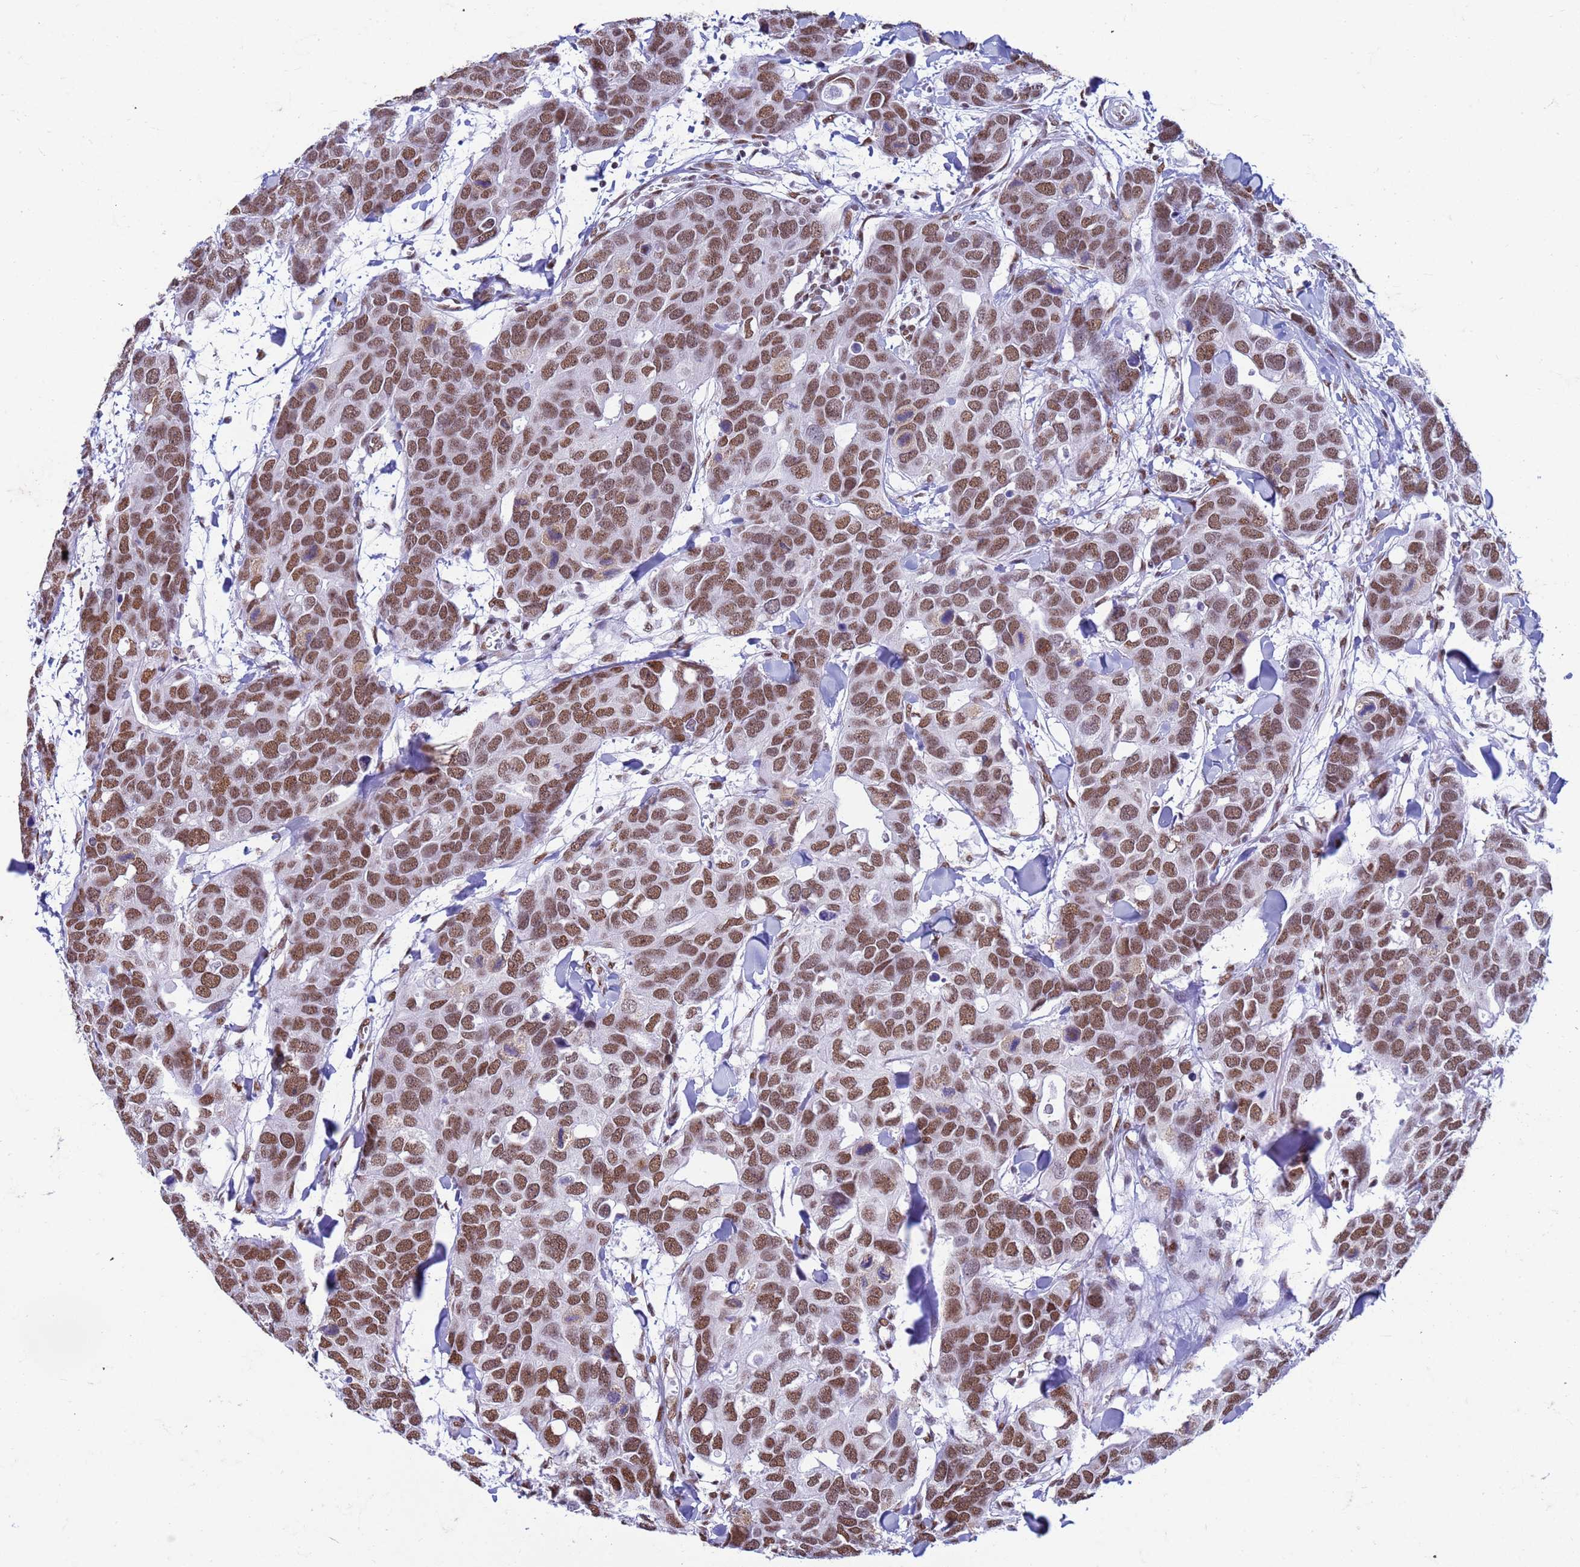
{"staining": {"intensity": "moderate", "quantity": ">75%", "location": "nuclear"}, "tissue": "breast cancer", "cell_type": "Tumor cells", "image_type": "cancer", "snomed": [{"axis": "morphology", "description": "Duct carcinoma"}, {"axis": "topography", "description": "Breast"}], "caption": "High-magnification brightfield microscopy of breast cancer (infiltrating ductal carcinoma) stained with DAB (brown) and counterstained with hematoxylin (blue). tumor cells exhibit moderate nuclear positivity is identified in approximately>75% of cells. (DAB = brown stain, brightfield microscopy at high magnification).", "gene": "FAM170B", "patient": {"sex": "female", "age": 83}}